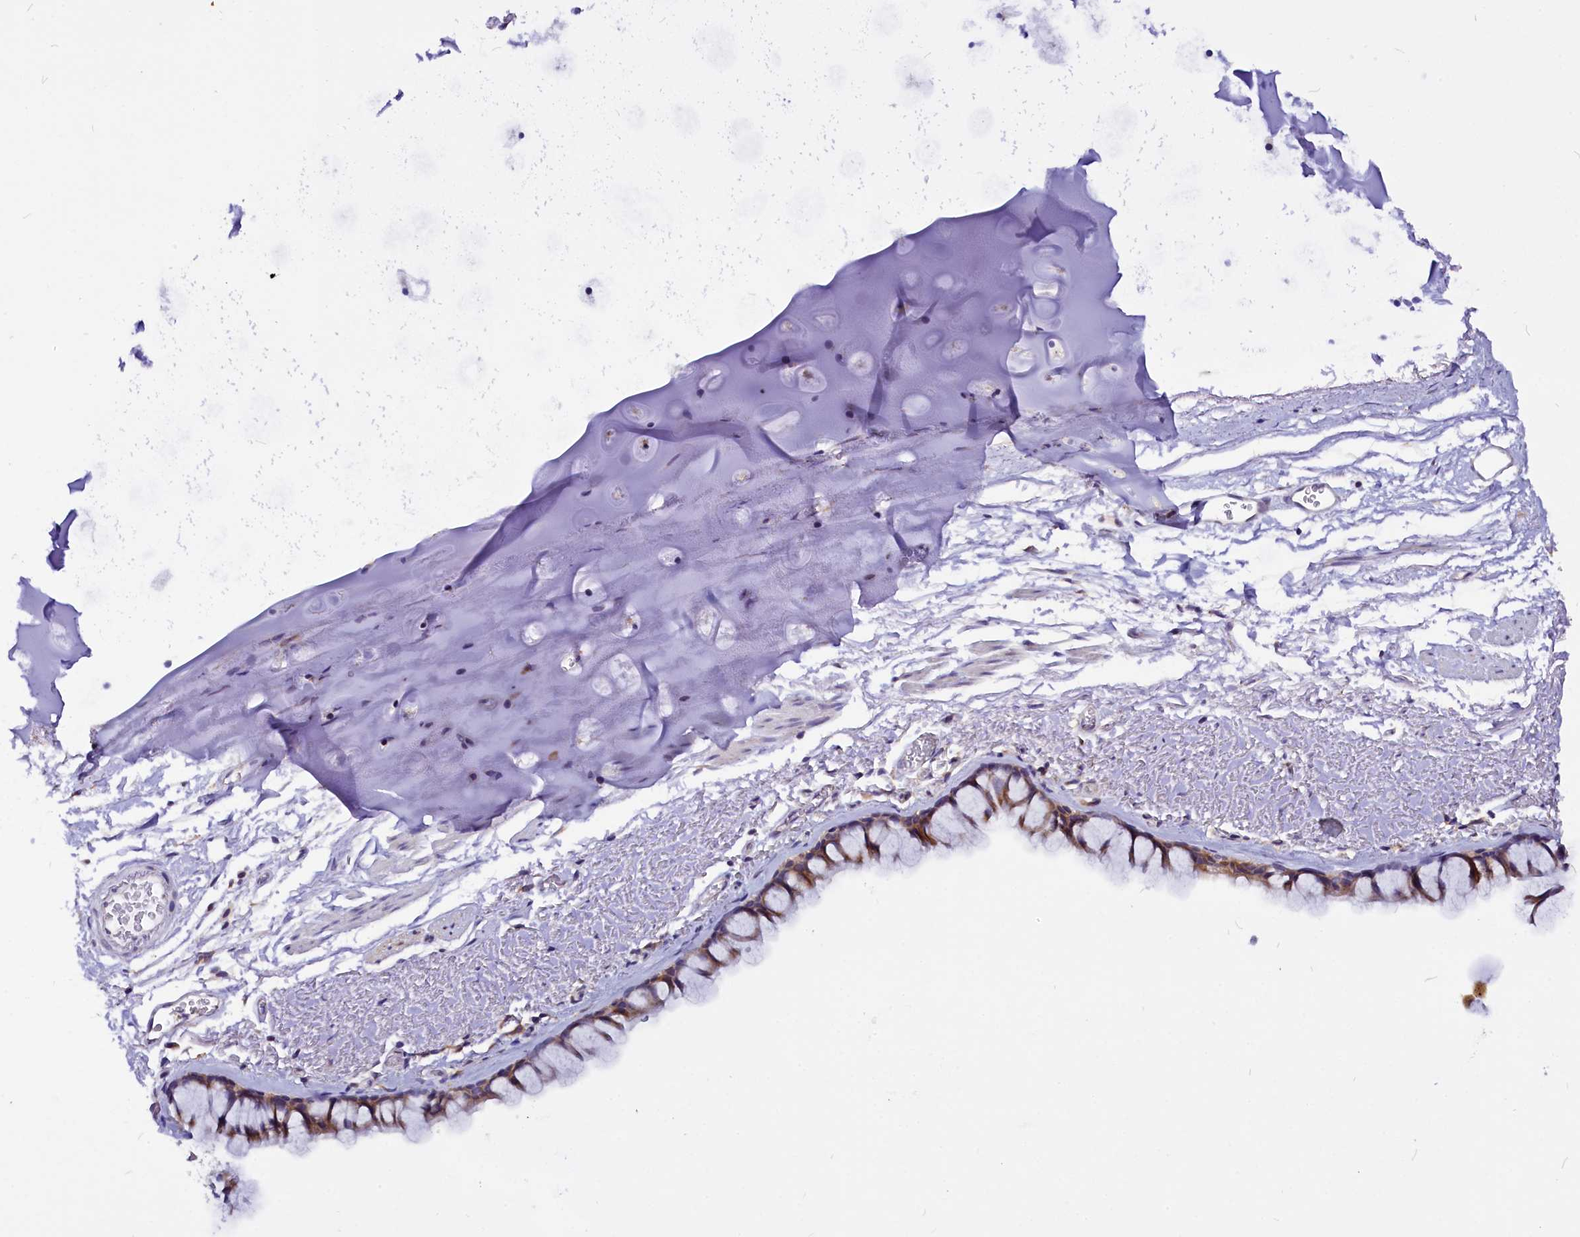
{"staining": {"intensity": "moderate", "quantity": ">75%", "location": "cytoplasmic/membranous"}, "tissue": "bronchus", "cell_type": "Respiratory epithelial cells", "image_type": "normal", "snomed": [{"axis": "morphology", "description": "Normal tissue, NOS"}, {"axis": "topography", "description": "Bronchus"}], "caption": "A histopathology image showing moderate cytoplasmic/membranous staining in about >75% of respiratory epithelial cells in normal bronchus, as visualized by brown immunohistochemical staining.", "gene": "CEP170", "patient": {"sex": "male", "age": 65}}